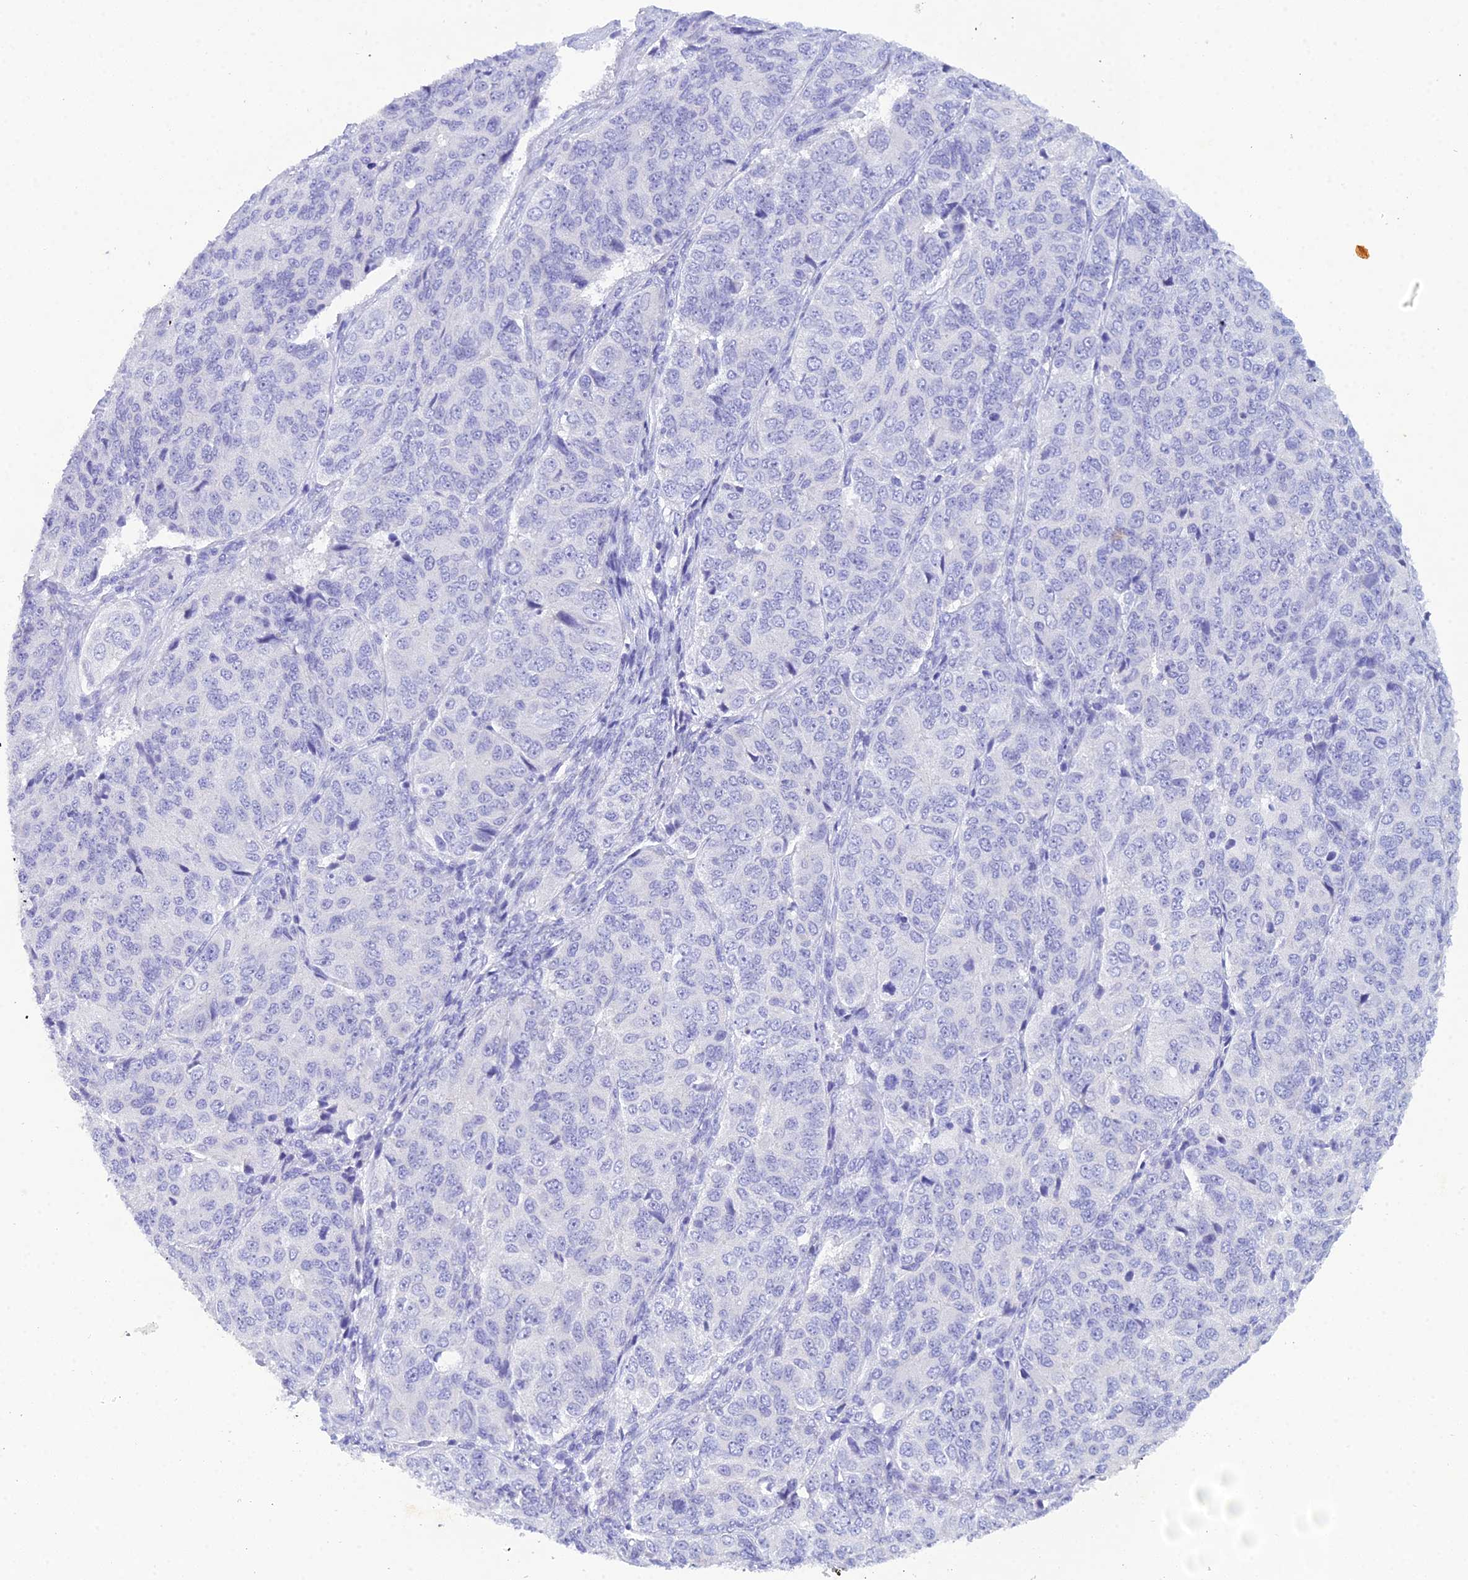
{"staining": {"intensity": "negative", "quantity": "none", "location": "none"}, "tissue": "ovarian cancer", "cell_type": "Tumor cells", "image_type": "cancer", "snomed": [{"axis": "morphology", "description": "Carcinoma, endometroid"}, {"axis": "topography", "description": "Ovary"}], "caption": "Immunohistochemistry (IHC) micrograph of neoplastic tissue: human endometroid carcinoma (ovarian) stained with DAB (3,3'-diaminobenzidine) shows no significant protein expression in tumor cells. The staining is performed using DAB brown chromogen with nuclei counter-stained in using hematoxylin.", "gene": "REG1A", "patient": {"sex": "female", "age": 51}}